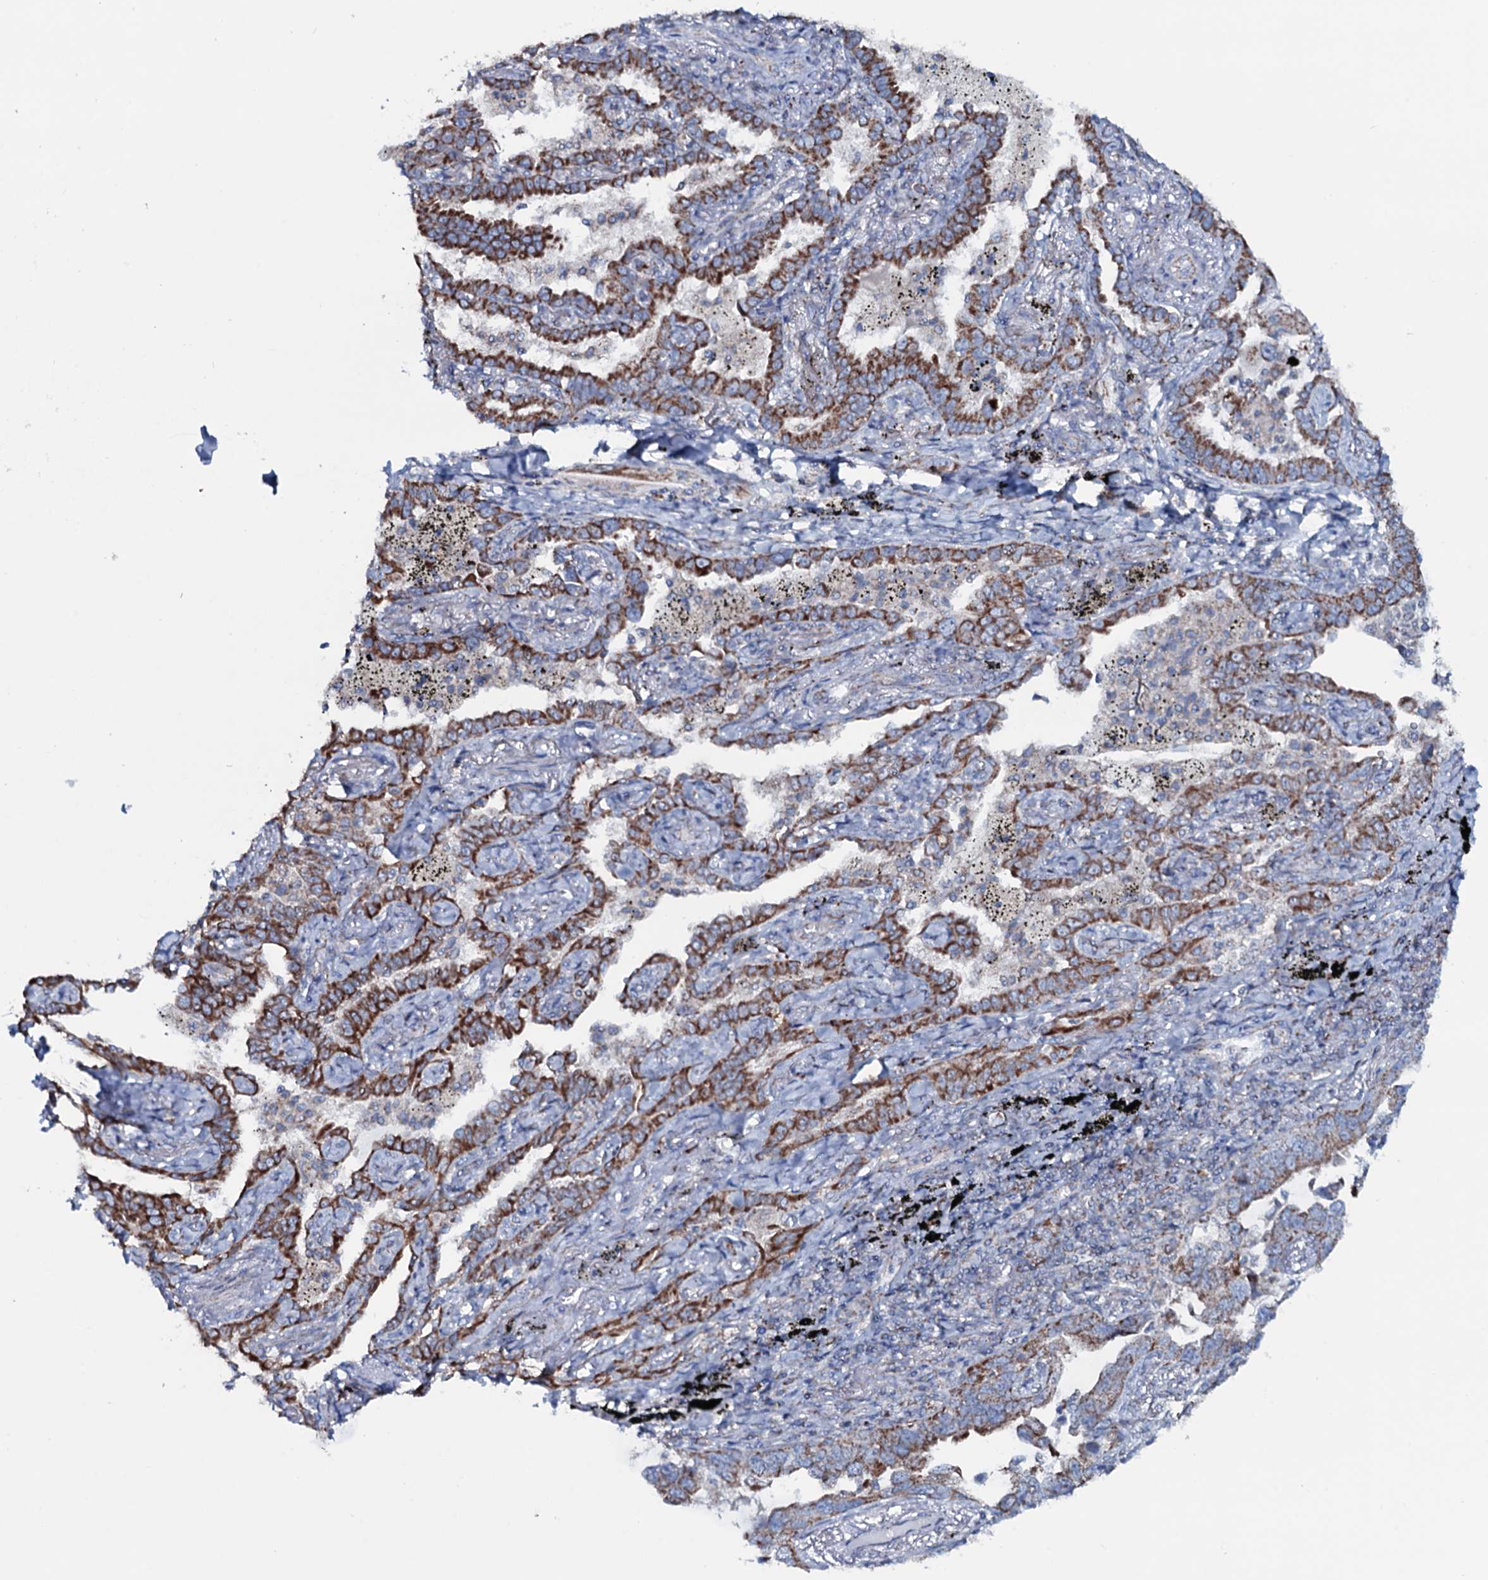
{"staining": {"intensity": "strong", "quantity": ">75%", "location": "cytoplasmic/membranous"}, "tissue": "lung cancer", "cell_type": "Tumor cells", "image_type": "cancer", "snomed": [{"axis": "morphology", "description": "Adenocarcinoma, NOS"}, {"axis": "topography", "description": "Lung"}], "caption": "Immunohistochemistry of adenocarcinoma (lung) displays high levels of strong cytoplasmic/membranous expression in approximately >75% of tumor cells. The staining is performed using DAB brown chromogen to label protein expression. The nuclei are counter-stained blue using hematoxylin.", "gene": "MRPS35", "patient": {"sex": "male", "age": 67}}